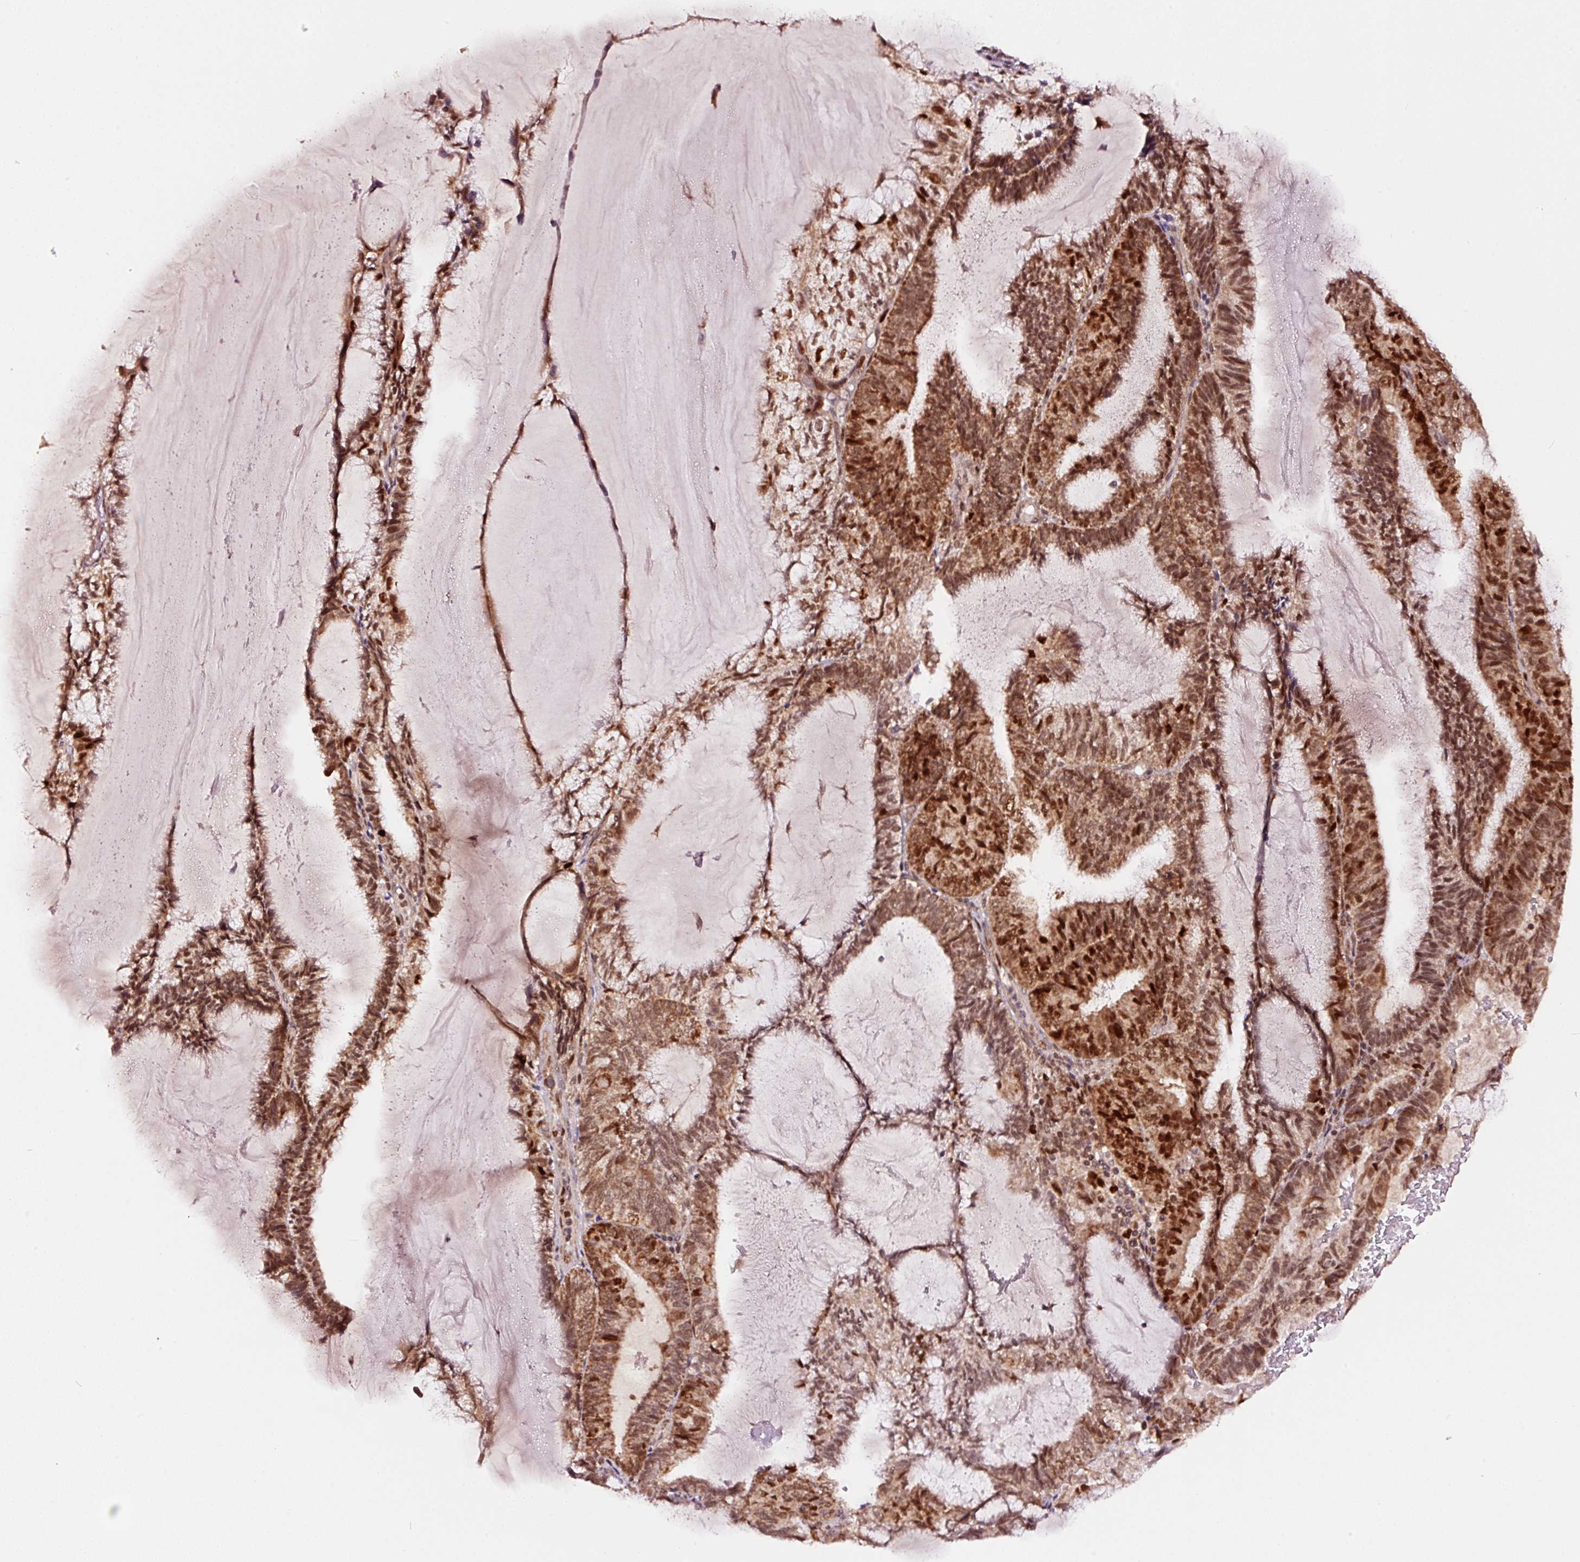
{"staining": {"intensity": "moderate", "quantity": "25%-75%", "location": "nuclear"}, "tissue": "endometrial cancer", "cell_type": "Tumor cells", "image_type": "cancer", "snomed": [{"axis": "morphology", "description": "Adenocarcinoma, NOS"}, {"axis": "topography", "description": "Endometrium"}], "caption": "An image showing moderate nuclear expression in about 25%-75% of tumor cells in endometrial adenocarcinoma, as visualized by brown immunohistochemical staining.", "gene": "RFC4", "patient": {"sex": "female", "age": 81}}